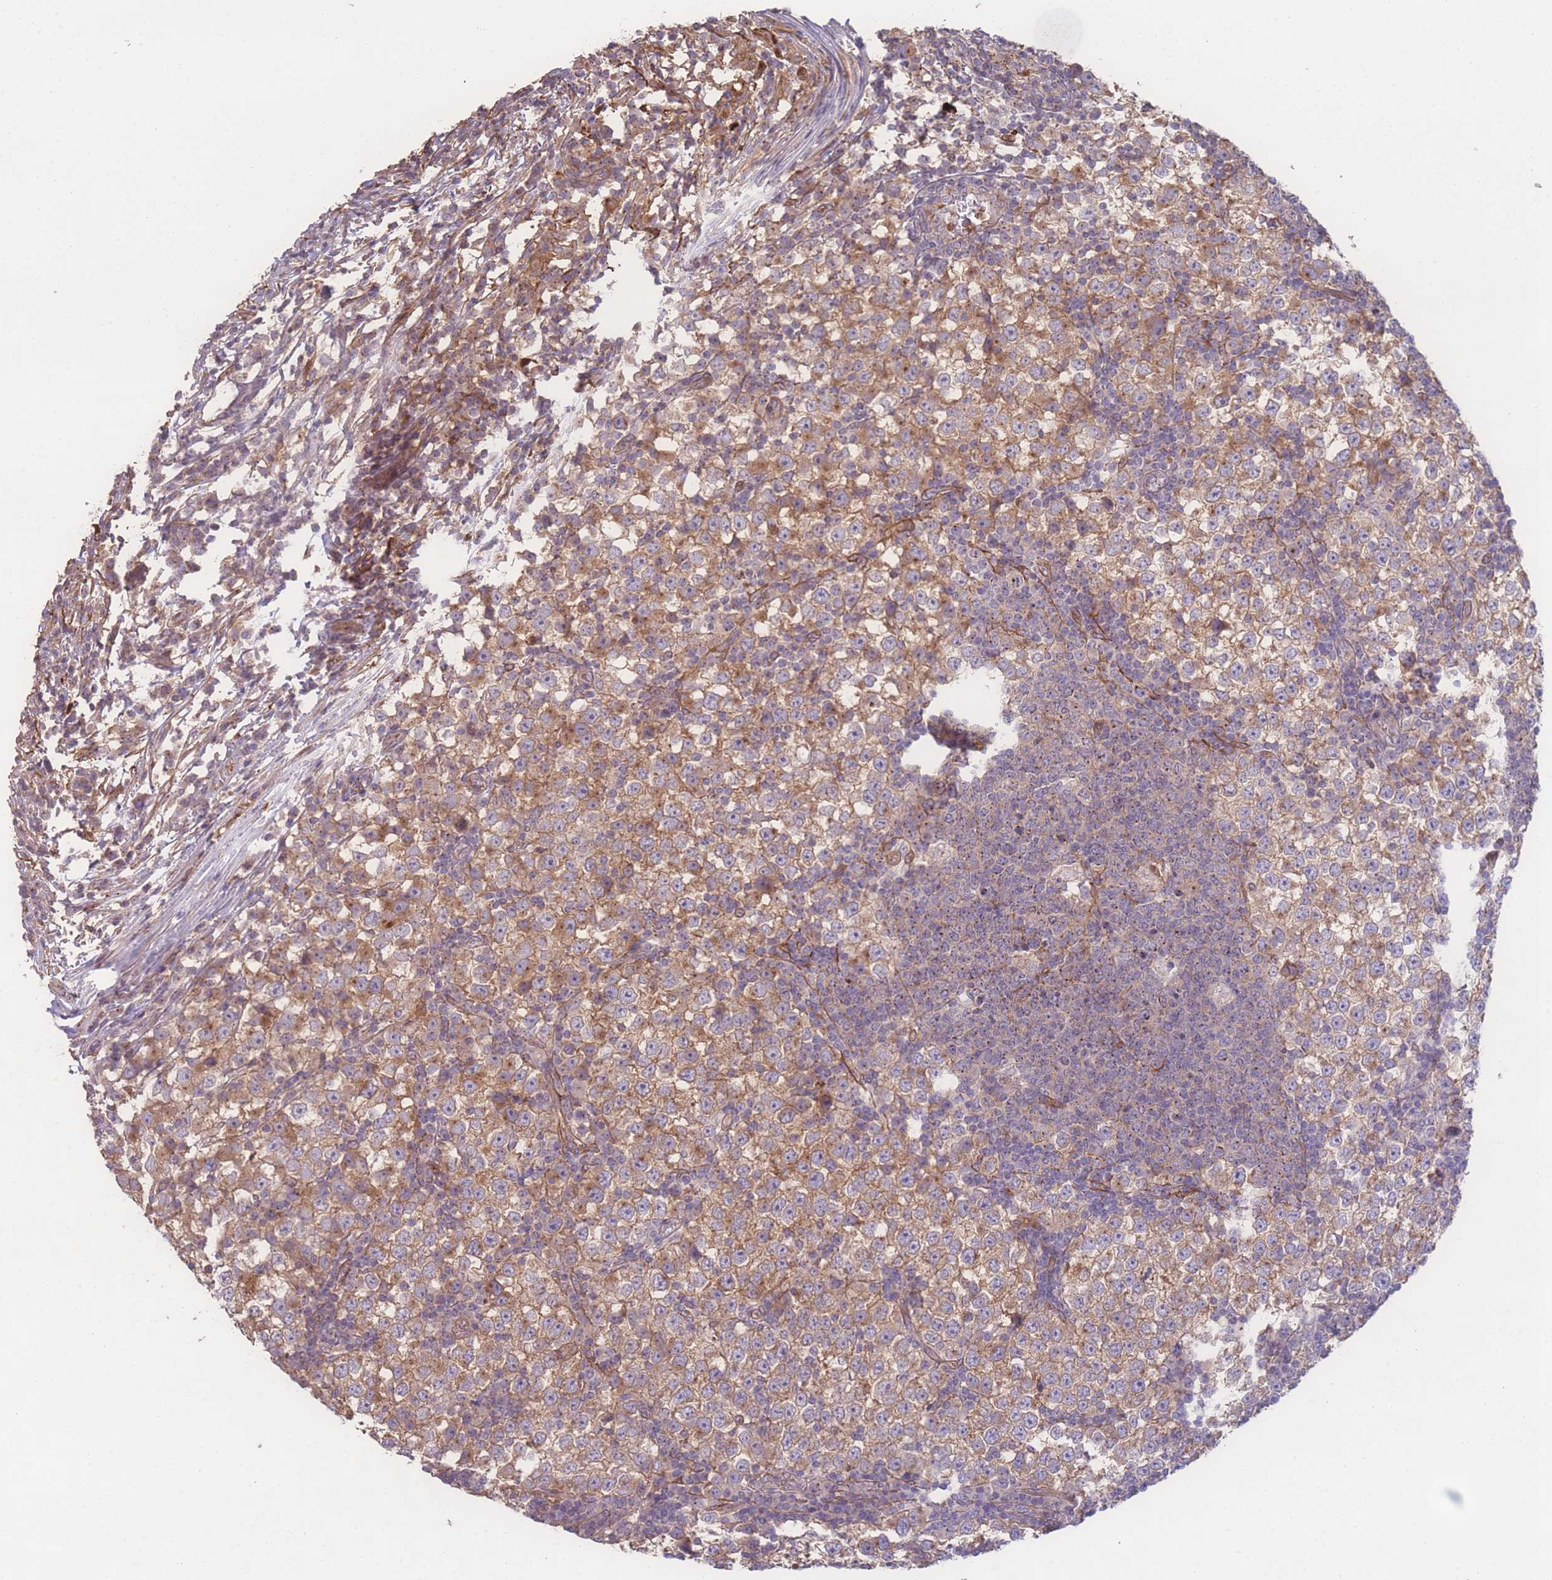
{"staining": {"intensity": "moderate", "quantity": ">75%", "location": "cytoplasmic/membranous"}, "tissue": "testis cancer", "cell_type": "Tumor cells", "image_type": "cancer", "snomed": [{"axis": "morphology", "description": "Seminoma, NOS"}, {"axis": "topography", "description": "Testis"}], "caption": "Immunohistochemical staining of testis seminoma reveals moderate cytoplasmic/membranous protein positivity in about >75% of tumor cells.", "gene": "STEAP3", "patient": {"sex": "male", "age": 65}}